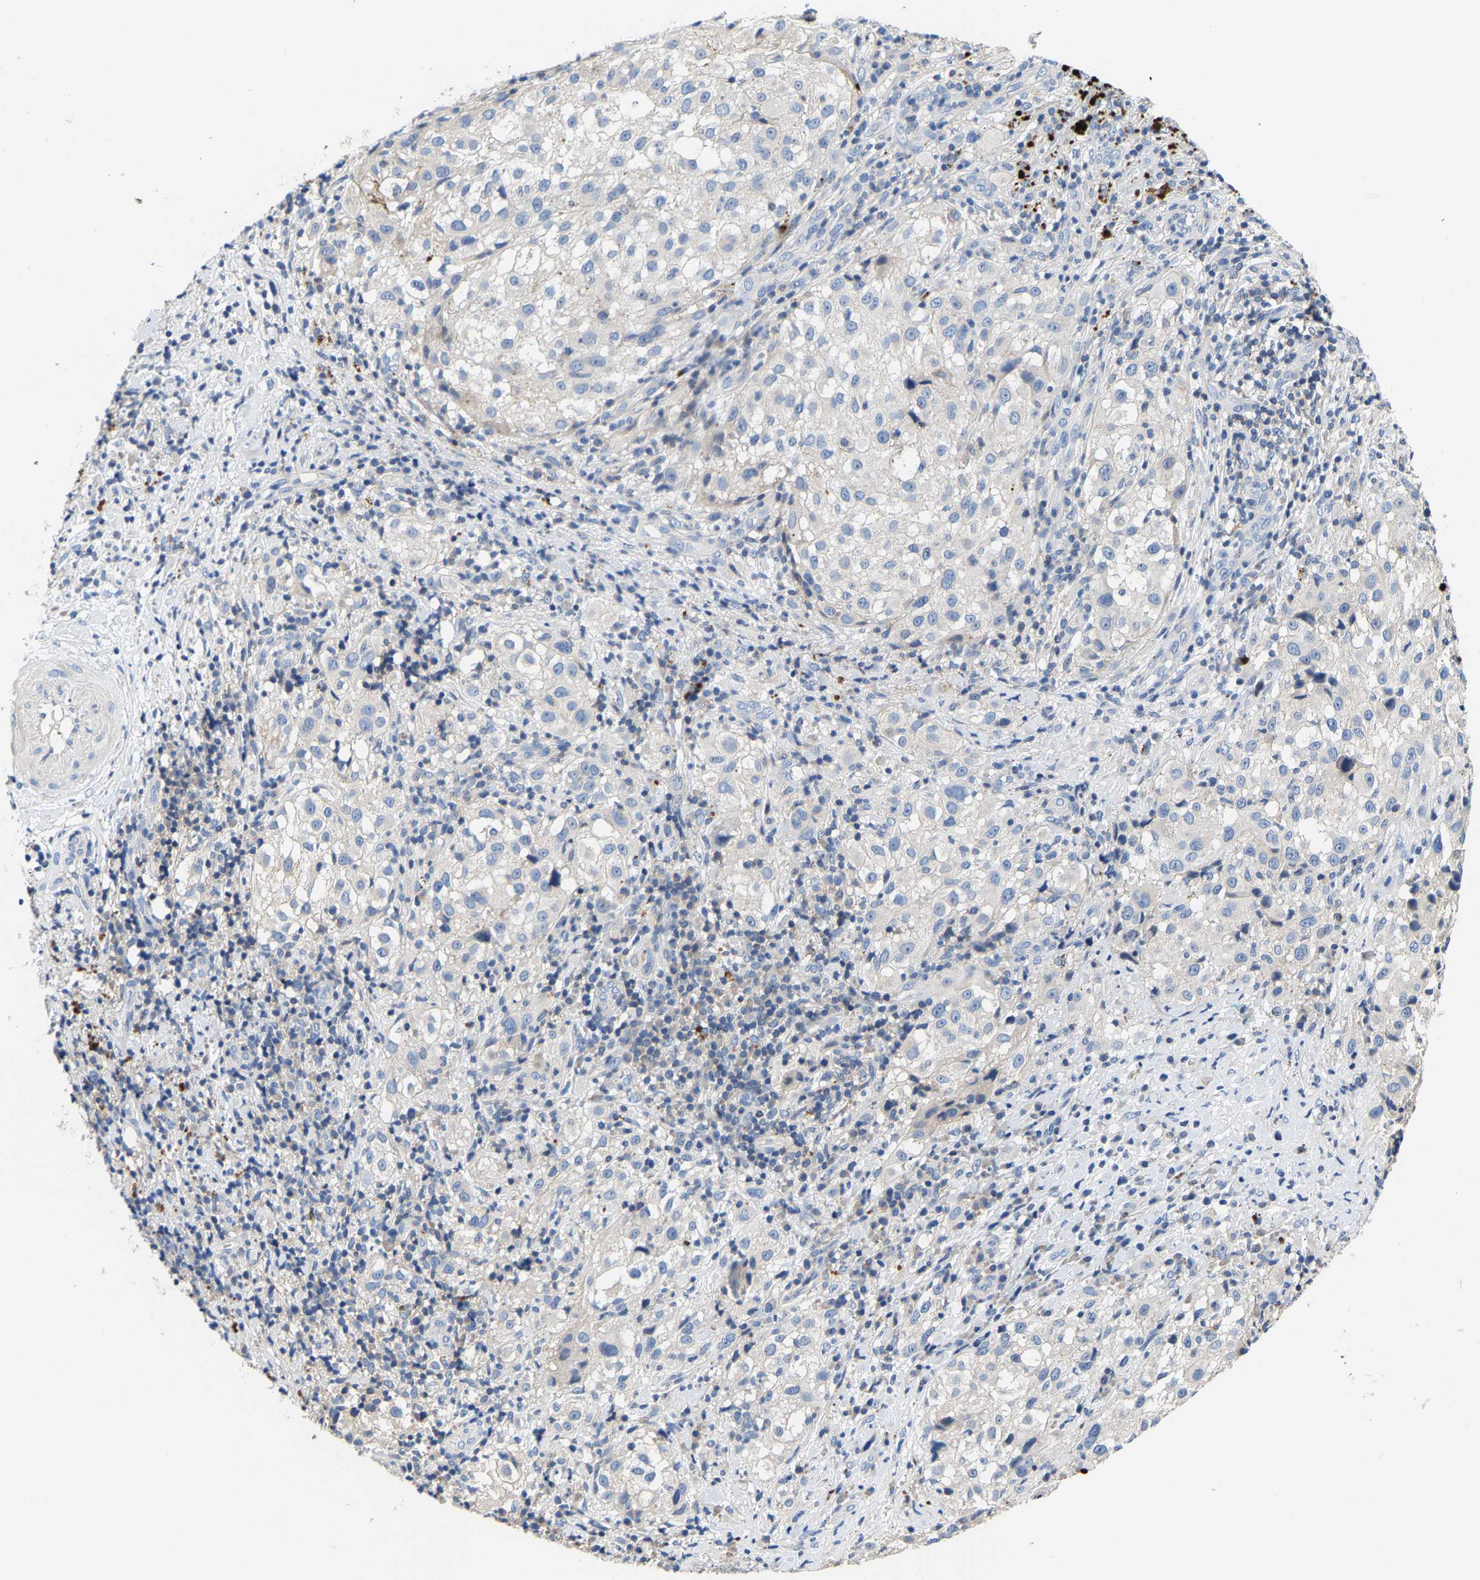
{"staining": {"intensity": "negative", "quantity": "none", "location": "none"}, "tissue": "melanoma", "cell_type": "Tumor cells", "image_type": "cancer", "snomed": [{"axis": "morphology", "description": "Necrosis, NOS"}, {"axis": "morphology", "description": "Malignant melanoma, NOS"}, {"axis": "topography", "description": "Skin"}], "caption": "A micrograph of malignant melanoma stained for a protein reveals no brown staining in tumor cells.", "gene": "CCDC171", "patient": {"sex": "female", "age": 87}}